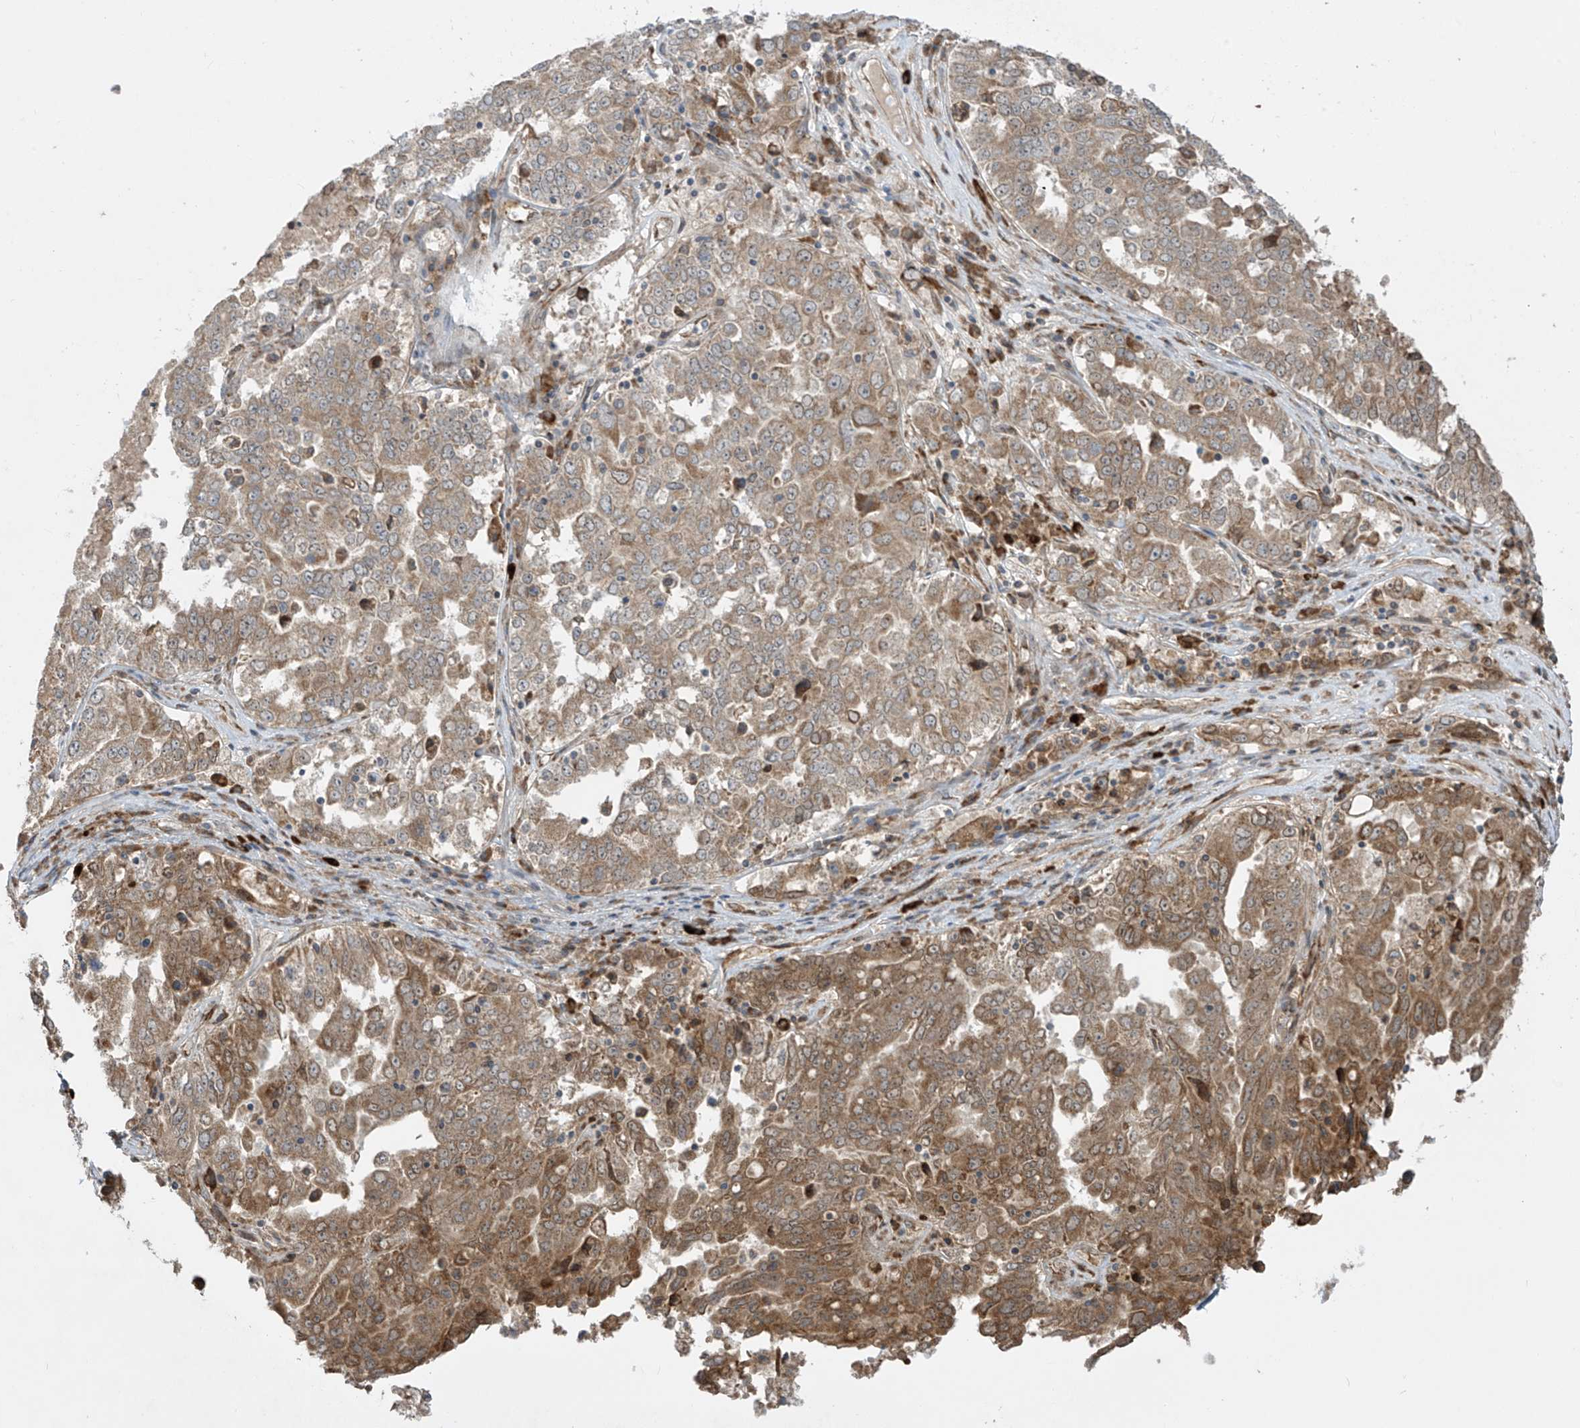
{"staining": {"intensity": "moderate", "quantity": ">75%", "location": "cytoplasmic/membranous"}, "tissue": "ovarian cancer", "cell_type": "Tumor cells", "image_type": "cancer", "snomed": [{"axis": "morphology", "description": "Carcinoma, endometroid"}, {"axis": "topography", "description": "Ovary"}], "caption": "This photomicrograph reveals immunohistochemistry staining of human ovarian cancer, with medium moderate cytoplasmic/membranous positivity in about >75% of tumor cells.", "gene": "PPAT", "patient": {"sex": "female", "age": 62}}